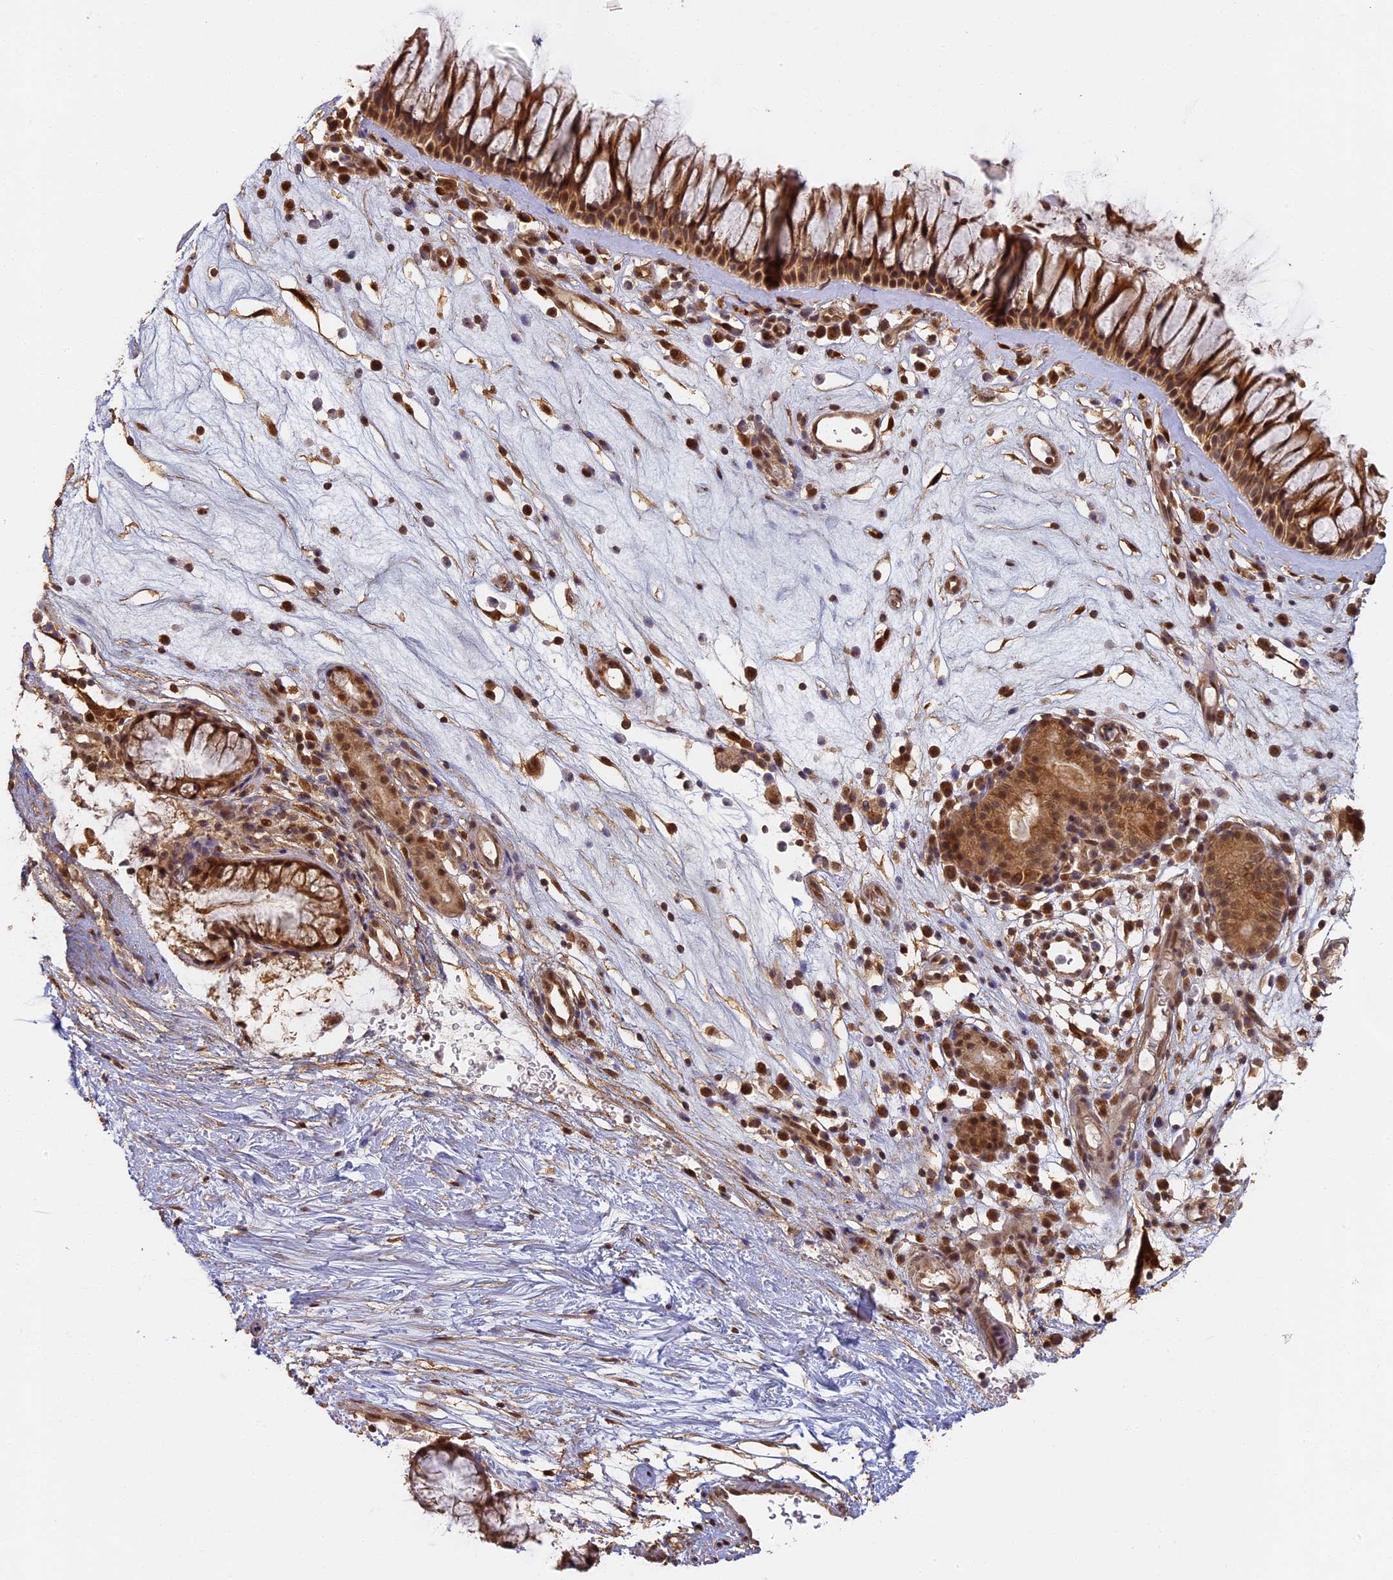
{"staining": {"intensity": "strong", "quantity": ">75%", "location": "cytoplasmic/membranous,nuclear"}, "tissue": "nasopharynx", "cell_type": "Respiratory epithelial cells", "image_type": "normal", "snomed": [{"axis": "morphology", "description": "Normal tissue, NOS"}, {"axis": "morphology", "description": "Inflammation, NOS"}, {"axis": "morphology", "description": "Malignant melanoma, Metastatic site"}, {"axis": "topography", "description": "Nasopharynx"}], "caption": "Immunohistochemical staining of normal nasopharynx reveals >75% levels of strong cytoplasmic/membranous,nuclear protein staining in approximately >75% of respiratory epithelial cells. (Stains: DAB (3,3'-diaminobenzidine) in brown, nuclei in blue, Microscopy: brightfield microscopy at high magnification).", "gene": "MYBL2", "patient": {"sex": "male", "age": 70}}